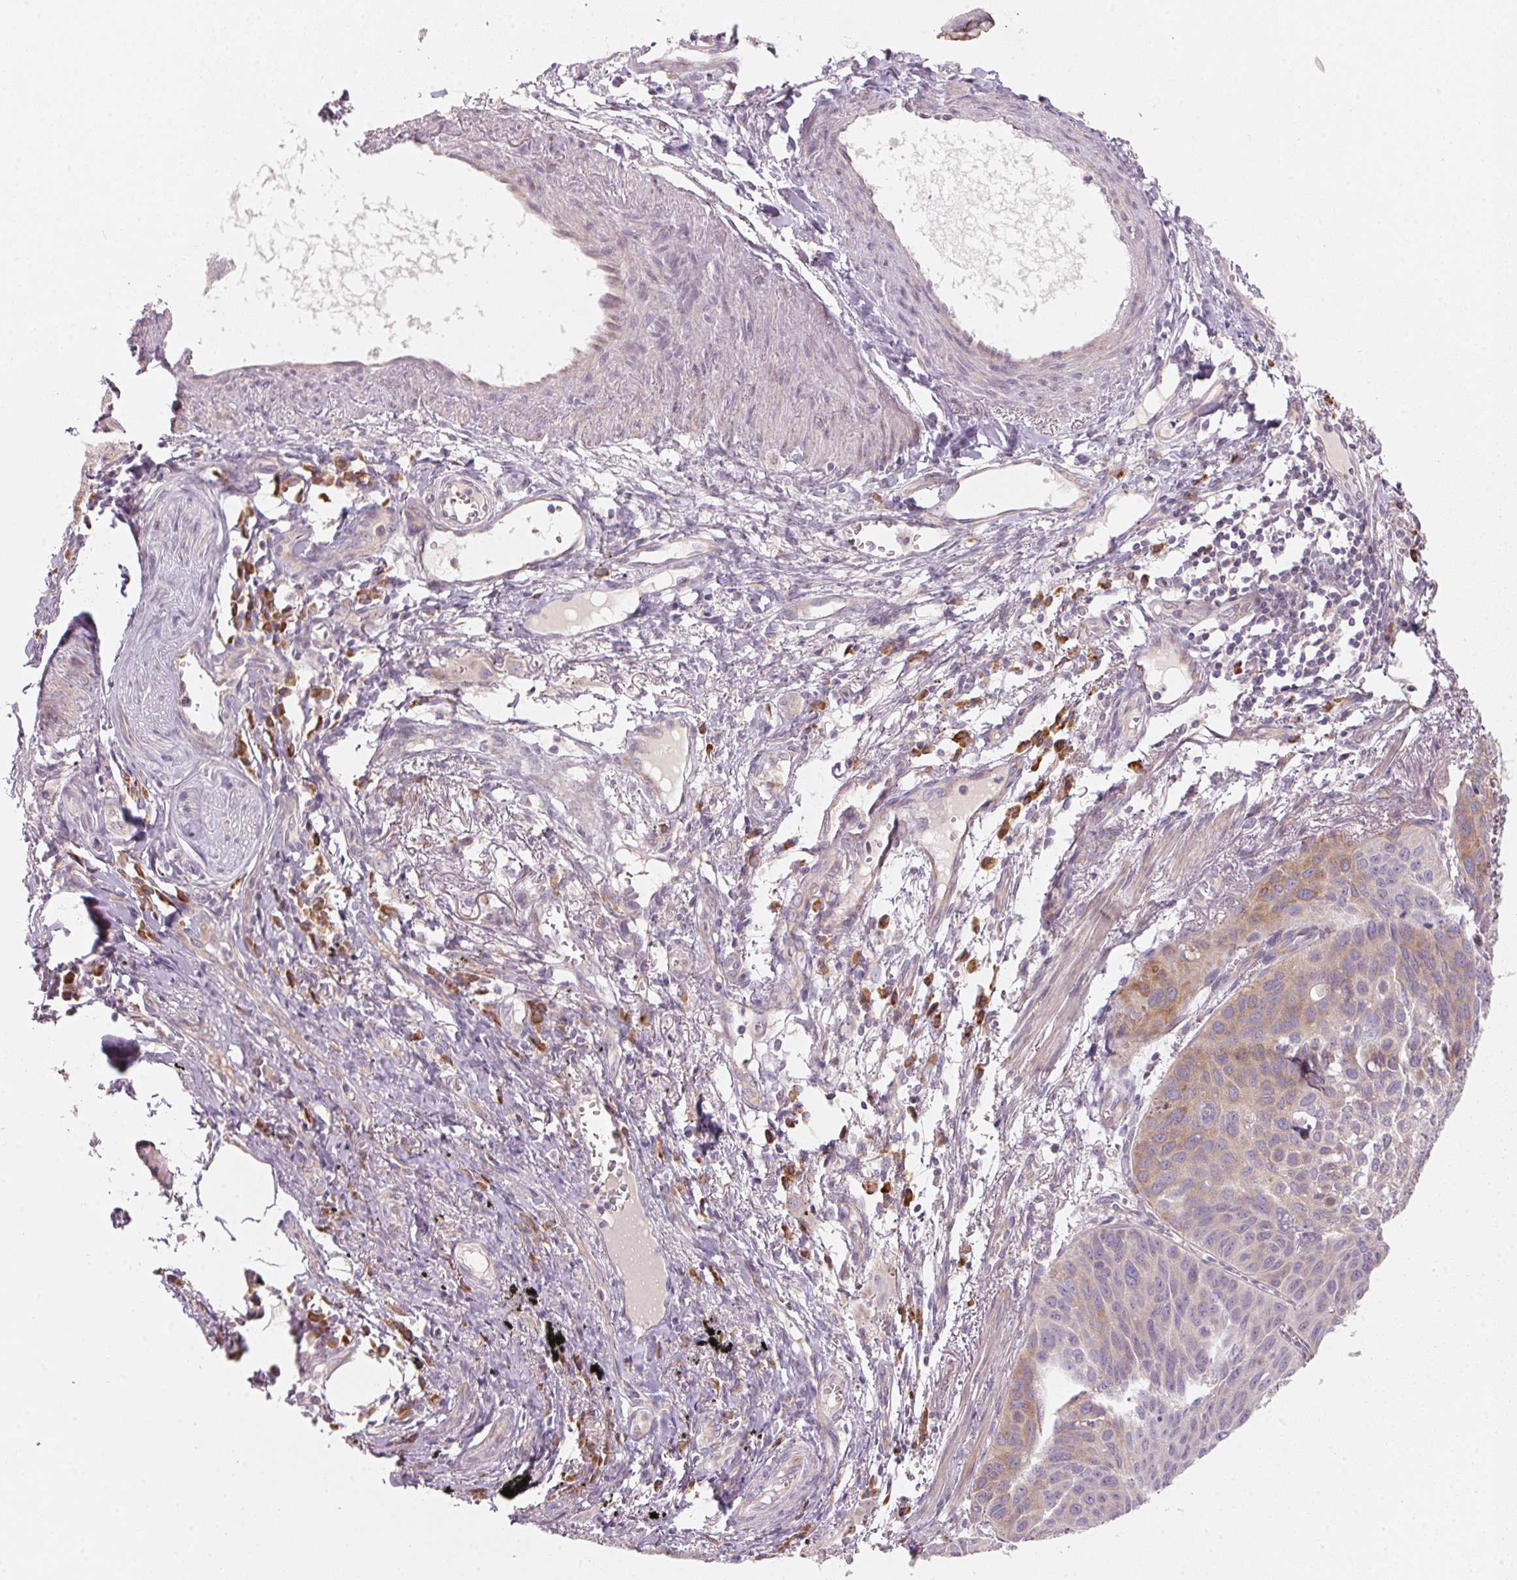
{"staining": {"intensity": "weak", "quantity": "25%-75%", "location": "cytoplasmic/membranous"}, "tissue": "lung cancer", "cell_type": "Tumor cells", "image_type": "cancer", "snomed": [{"axis": "morphology", "description": "Squamous cell carcinoma, NOS"}, {"axis": "topography", "description": "Lung"}], "caption": "DAB immunohistochemical staining of human lung squamous cell carcinoma reveals weak cytoplasmic/membranous protein staining in about 25%-75% of tumor cells.", "gene": "BLOC1S2", "patient": {"sex": "male", "age": 71}}